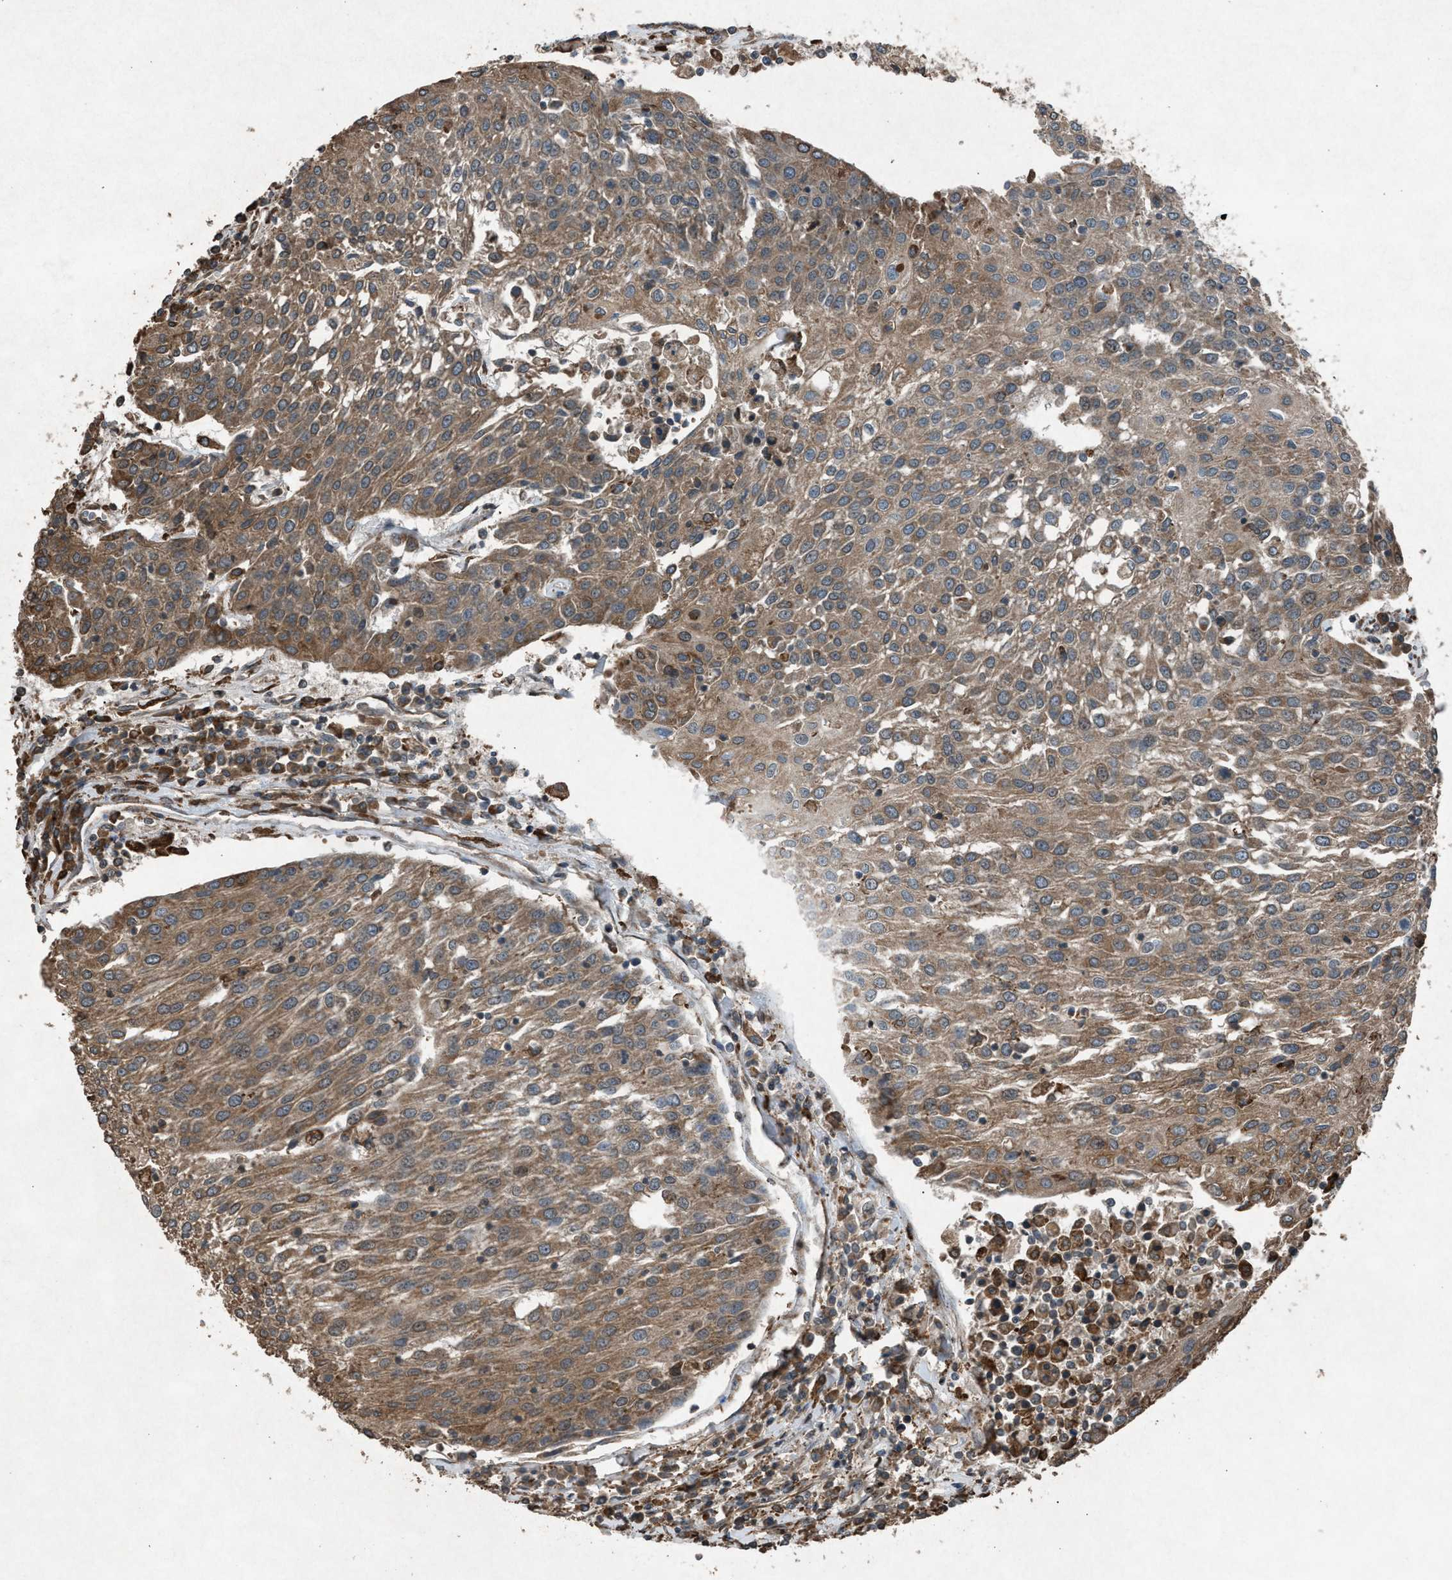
{"staining": {"intensity": "moderate", "quantity": ">75%", "location": "cytoplasmic/membranous"}, "tissue": "urothelial cancer", "cell_type": "Tumor cells", "image_type": "cancer", "snomed": [{"axis": "morphology", "description": "Urothelial carcinoma, High grade"}, {"axis": "topography", "description": "Urinary bladder"}], "caption": "Urothelial cancer was stained to show a protein in brown. There is medium levels of moderate cytoplasmic/membranous expression in about >75% of tumor cells. (IHC, brightfield microscopy, high magnification).", "gene": "CALR", "patient": {"sex": "female", "age": 85}}